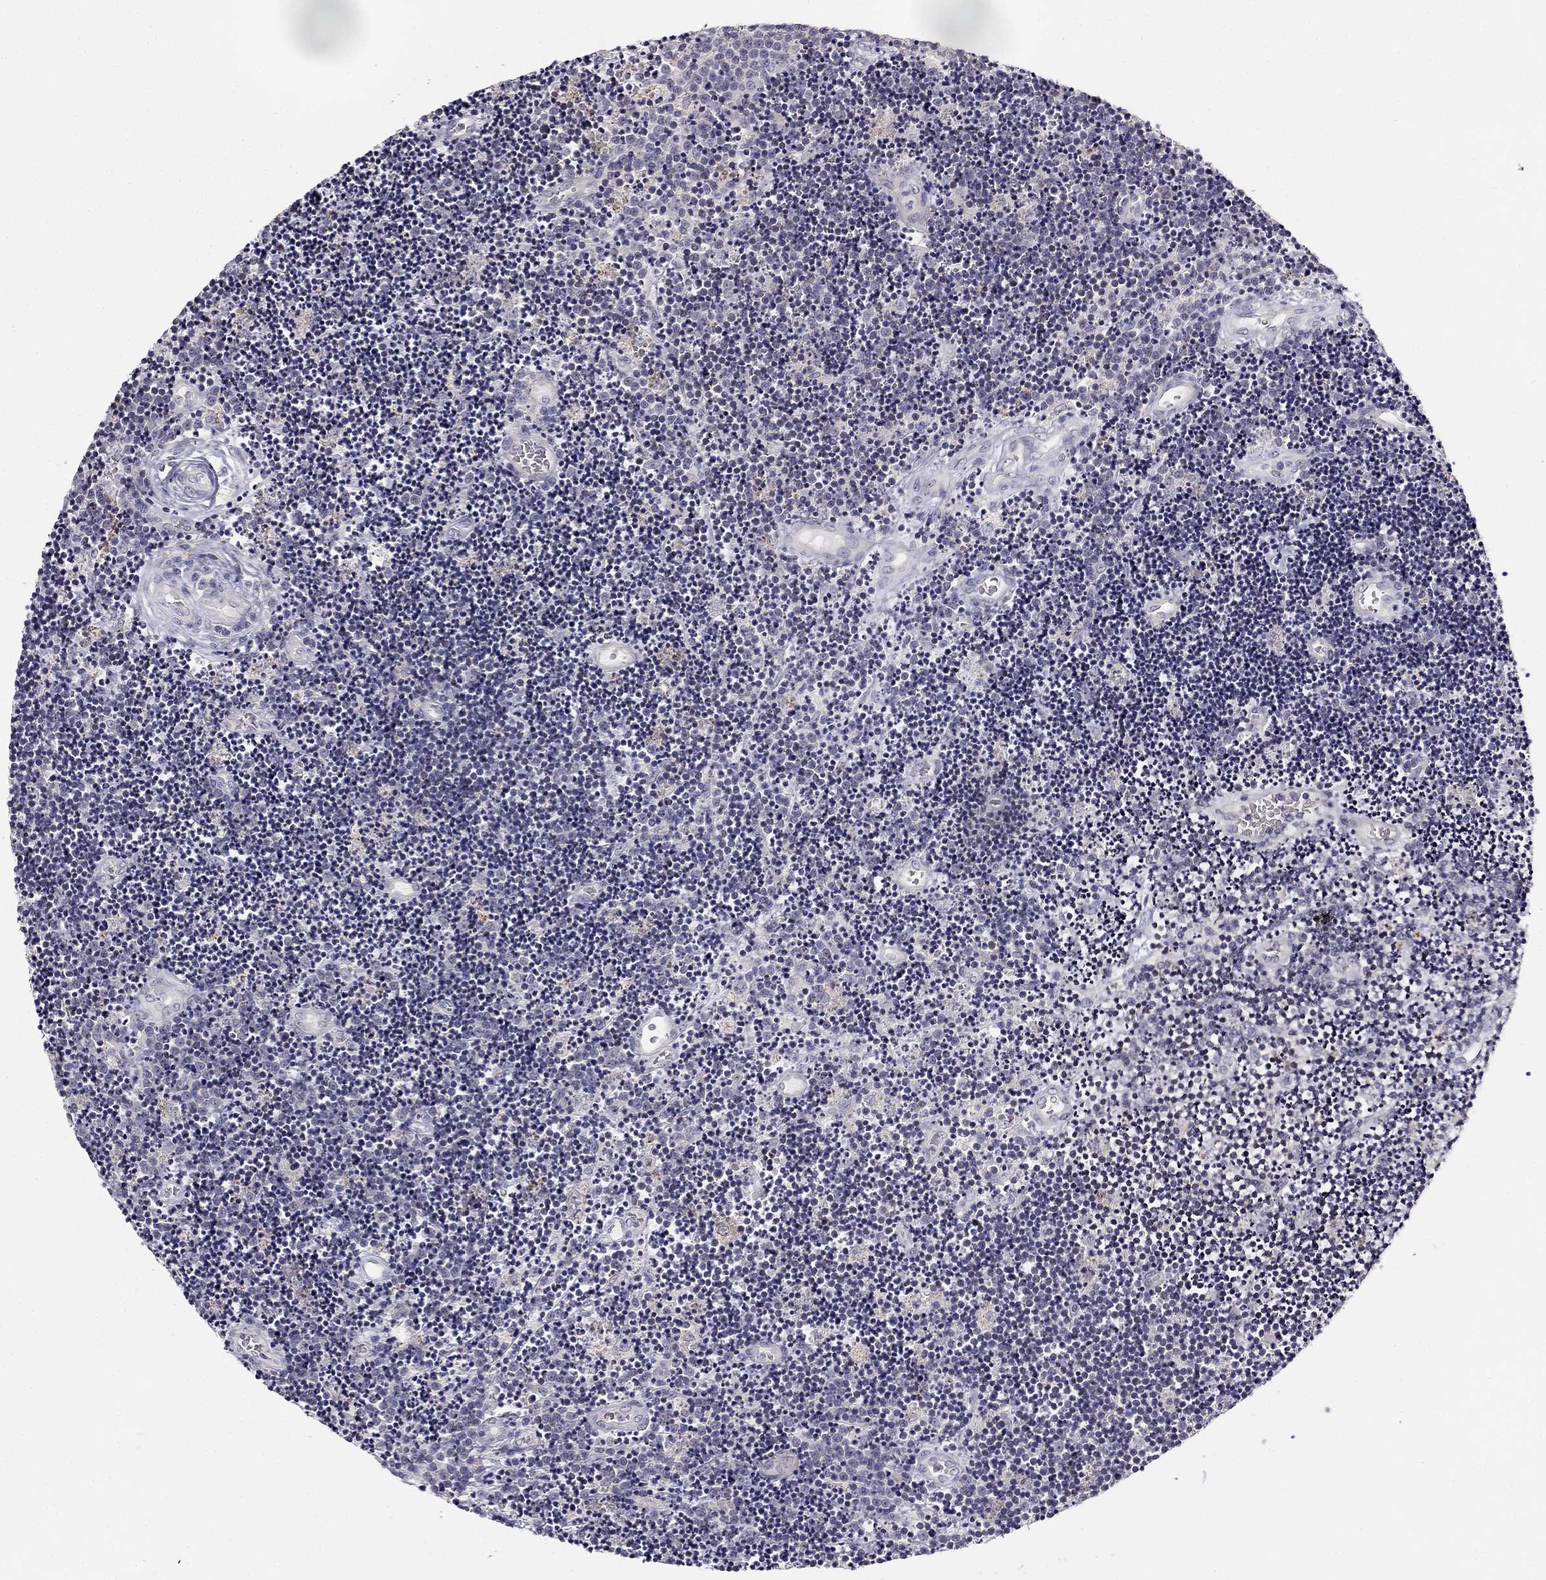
{"staining": {"intensity": "negative", "quantity": "none", "location": "none"}, "tissue": "lymphoma", "cell_type": "Tumor cells", "image_type": "cancer", "snomed": [{"axis": "morphology", "description": "Malignant lymphoma, non-Hodgkin's type, Low grade"}, {"axis": "topography", "description": "Brain"}], "caption": "DAB immunohistochemical staining of human malignant lymphoma, non-Hodgkin's type (low-grade) reveals no significant positivity in tumor cells.", "gene": "CNR1", "patient": {"sex": "female", "age": 66}}